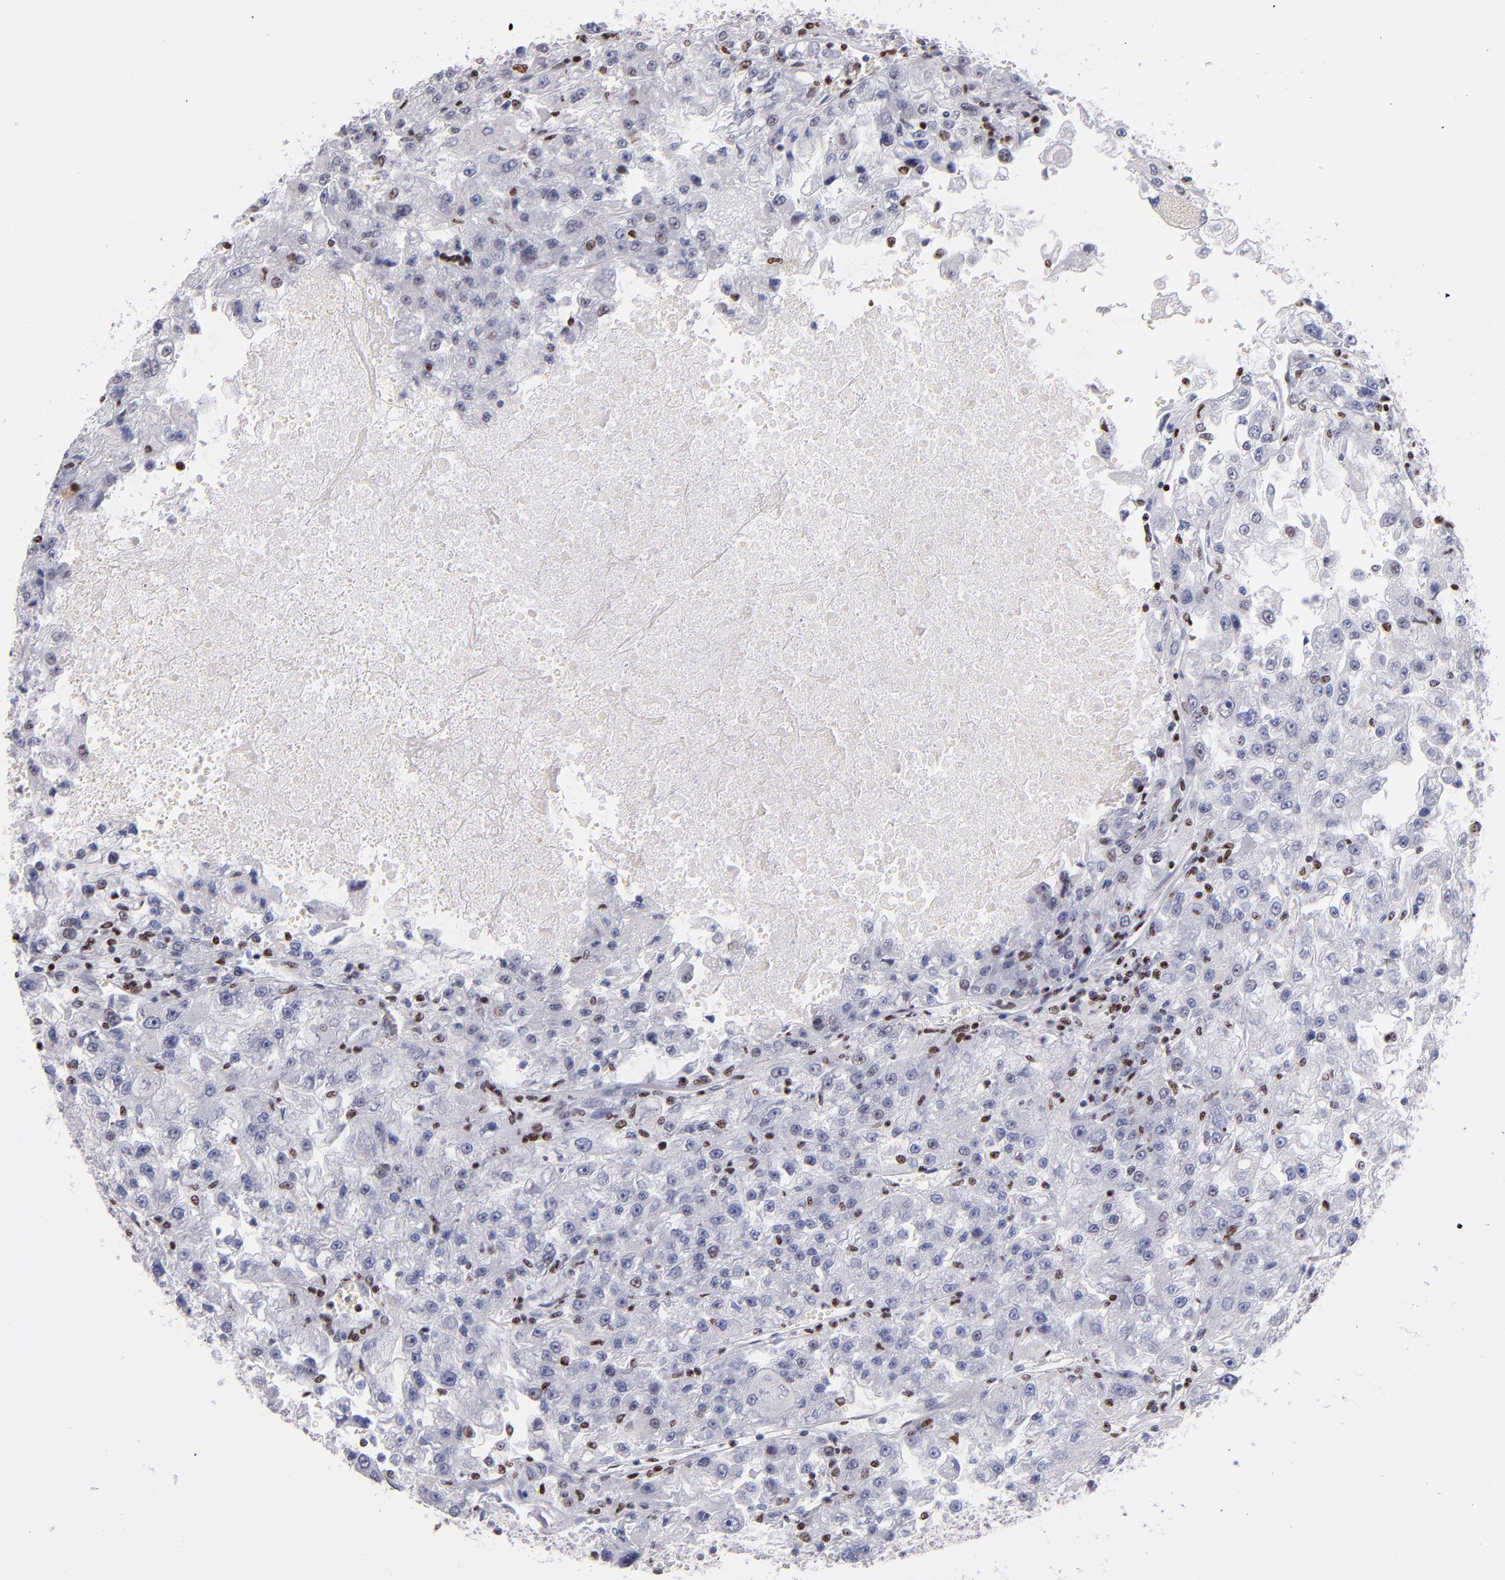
{"staining": {"intensity": "moderate", "quantity": "<25%", "location": "nuclear"}, "tissue": "renal cancer", "cell_type": "Tumor cells", "image_type": "cancer", "snomed": [{"axis": "morphology", "description": "Adenocarcinoma, NOS"}, {"axis": "topography", "description": "Kidney"}], "caption": "Immunohistochemistry (IHC) (DAB (3,3'-diaminobenzidine)) staining of renal cancer (adenocarcinoma) exhibits moderate nuclear protein expression in about <25% of tumor cells.", "gene": "POLA1", "patient": {"sex": "female", "age": 83}}